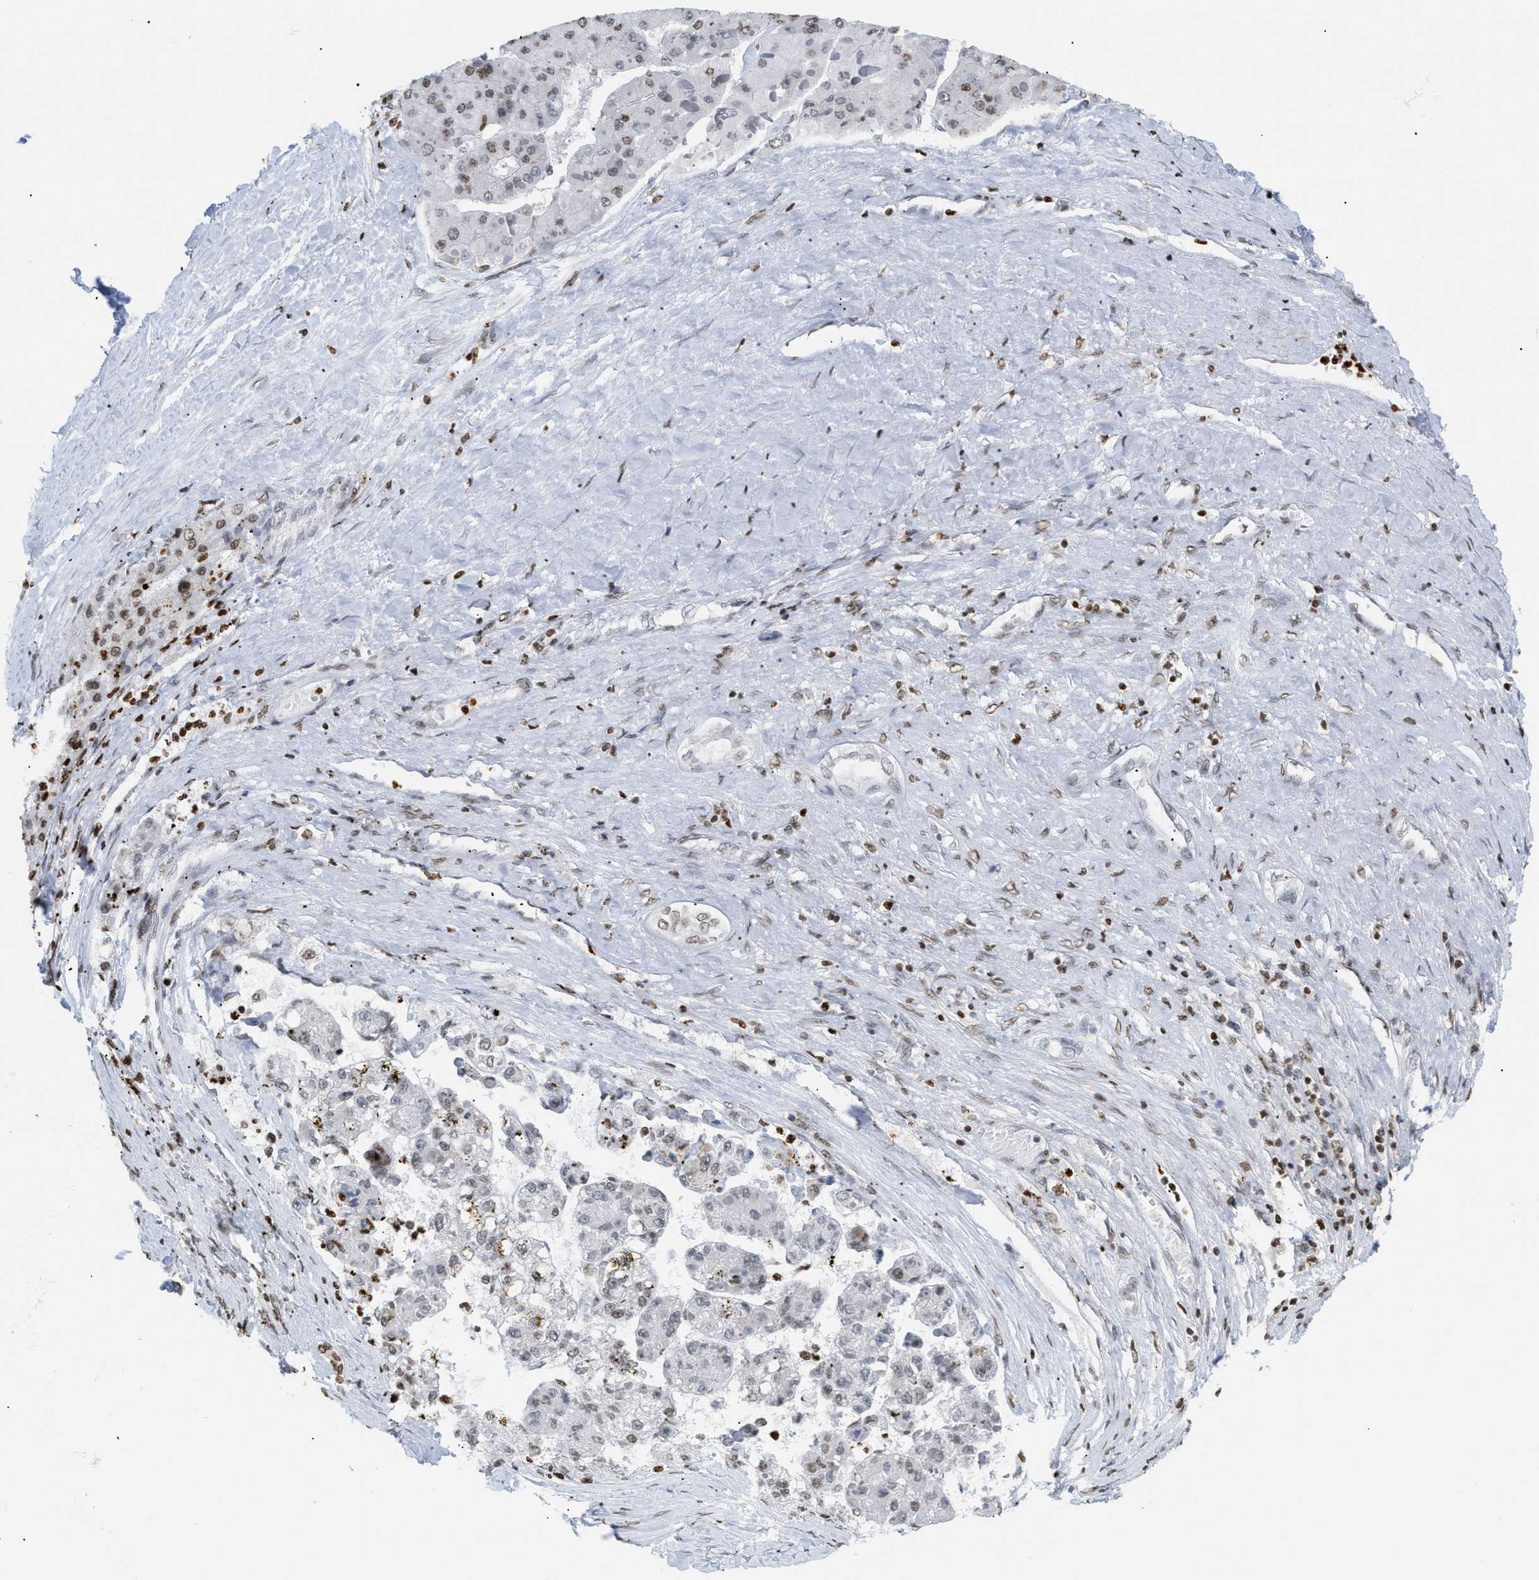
{"staining": {"intensity": "weak", "quantity": "25%-75%", "location": "nuclear"}, "tissue": "liver cancer", "cell_type": "Tumor cells", "image_type": "cancer", "snomed": [{"axis": "morphology", "description": "Carcinoma, Hepatocellular, NOS"}, {"axis": "topography", "description": "Liver"}], "caption": "The photomicrograph shows staining of liver cancer (hepatocellular carcinoma), revealing weak nuclear protein staining (brown color) within tumor cells. Nuclei are stained in blue.", "gene": "HMGN2", "patient": {"sex": "female", "age": 73}}